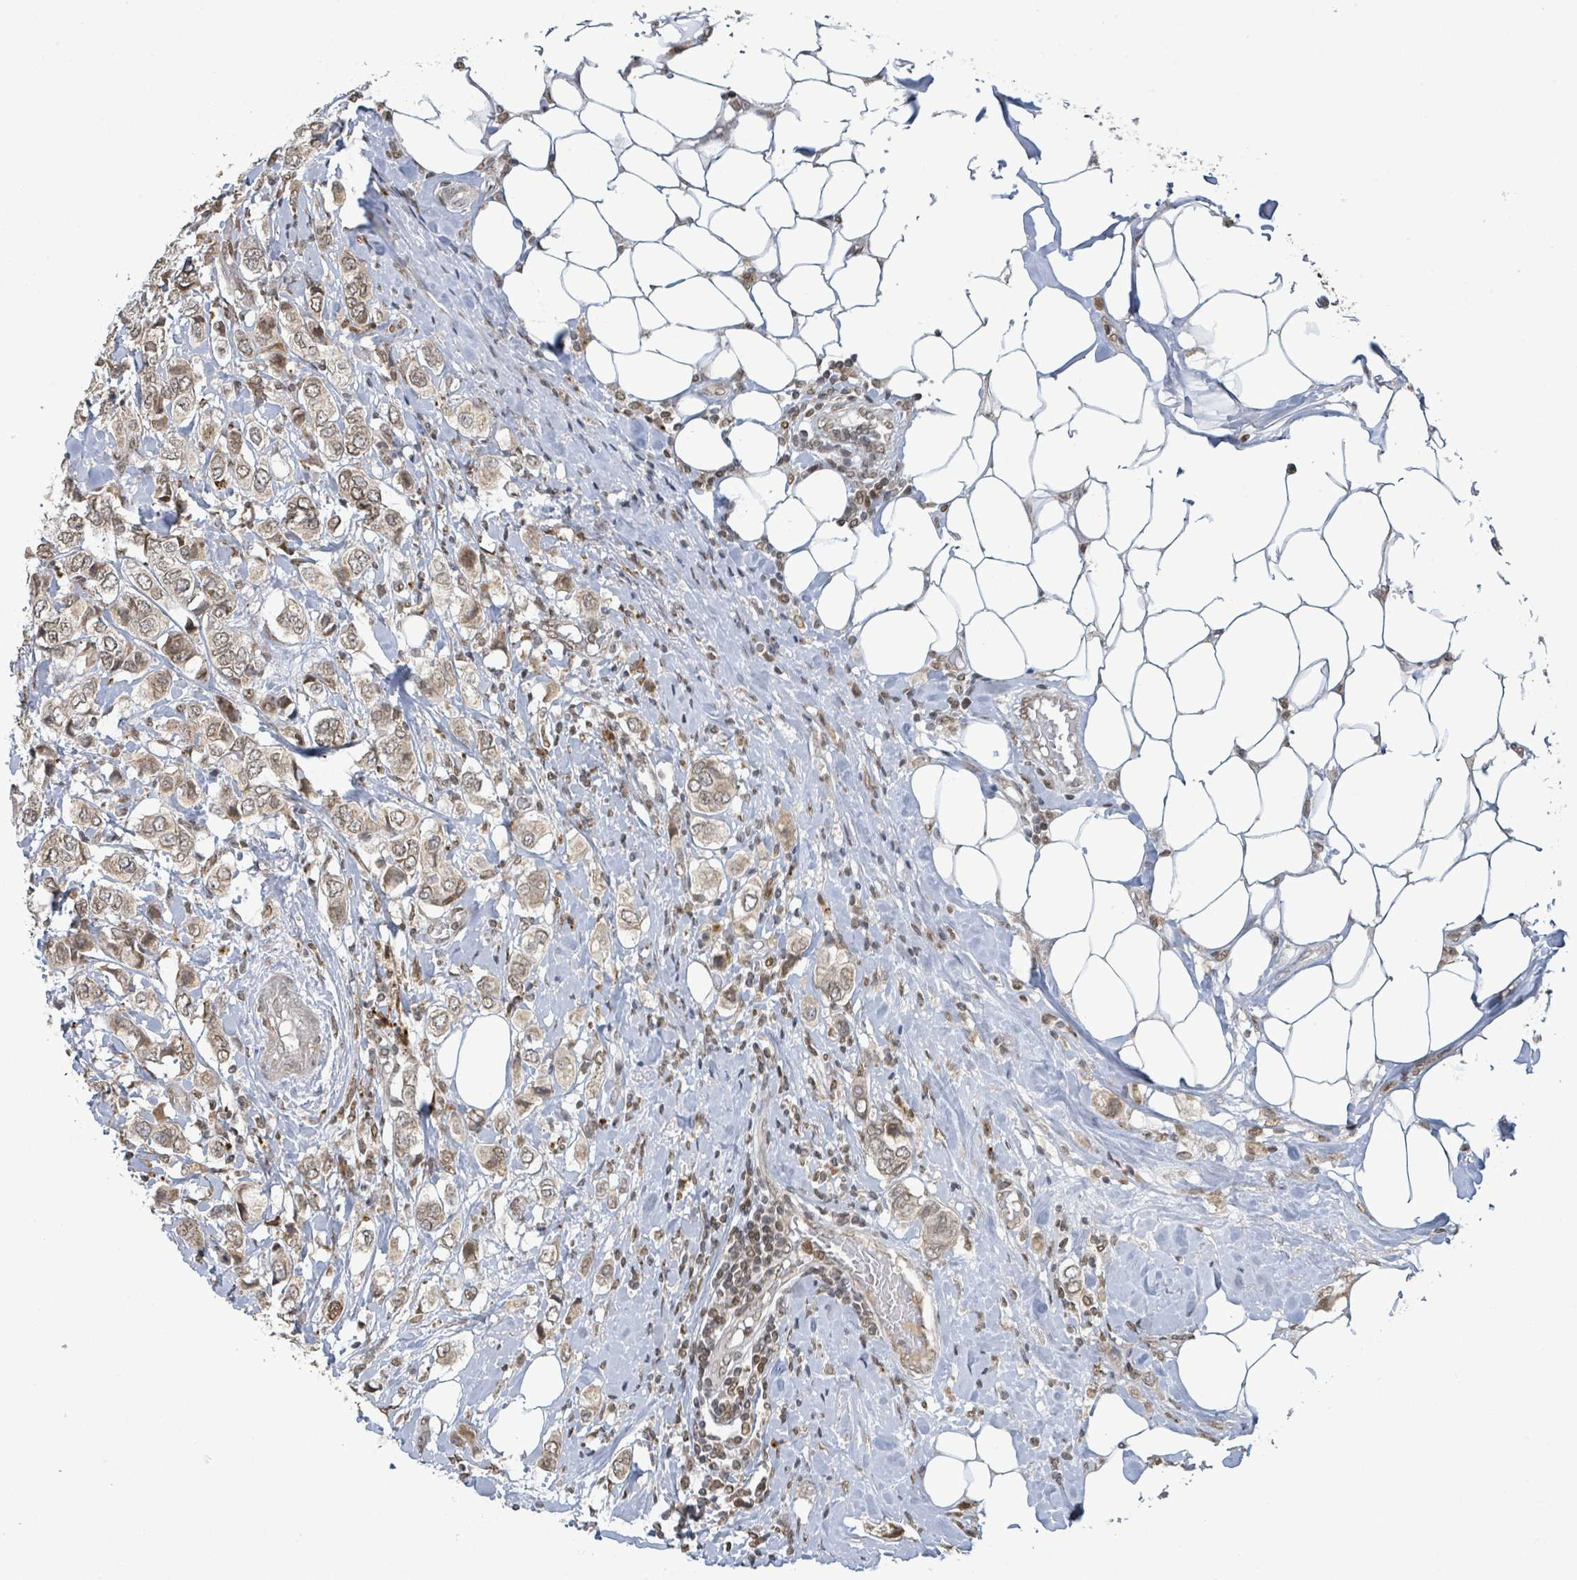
{"staining": {"intensity": "moderate", "quantity": ">75%", "location": "nuclear"}, "tissue": "breast cancer", "cell_type": "Tumor cells", "image_type": "cancer", "snomed": [{"axis": "morphology", "description": "Lobular carcinoma"}, {"axis": "topography", "description": "Breast"}], "caption": "Tumor cells reveal moderate nuclear positivity in approximately >75% of cells in lobular carcinoma (breast).", "gene": "SBF2", "patient": {"sex": "female", "age": 51}}